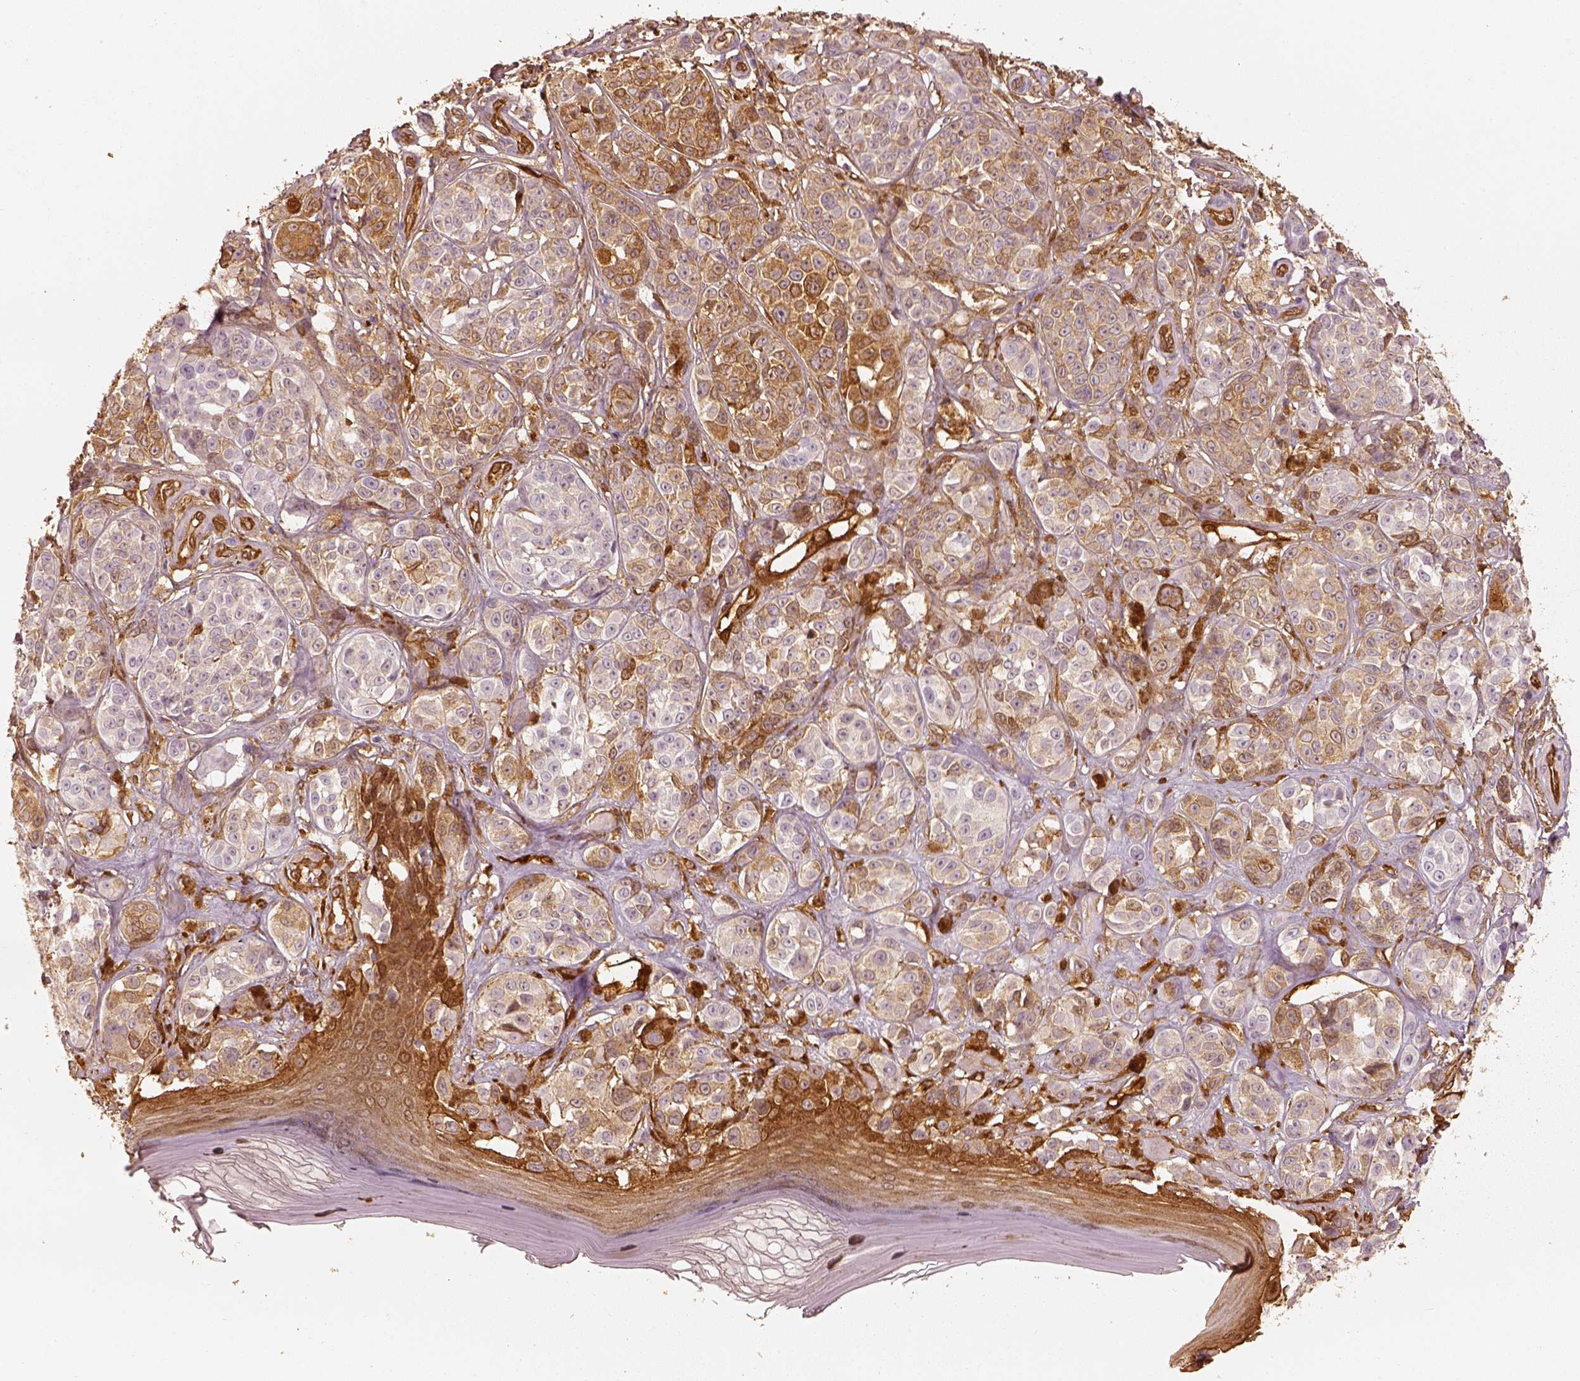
{"staining": {"intensity": "moderate", "quantity": "25%-75%", "location": "cytoplasmic/membranous"}, "tissue": "melanoma", "cell_type": "Tumor cells", "image_type": "cancer", "snomed": [{"axis": "morphology", "description": "Malignant melanoma, NOS"}, {"axis": "topography", "description": "Skin"}], "caption": "Immunohistochemistry histopathology image of human malignant melanoma stained for a protein (brown), which demonstrates medium levels of moderate cytoplasmic/membranous positivity in about 25%-75% of tumor cells.", "gene": "FSCN1", "patient": {"sex": "female", "age": 90}}